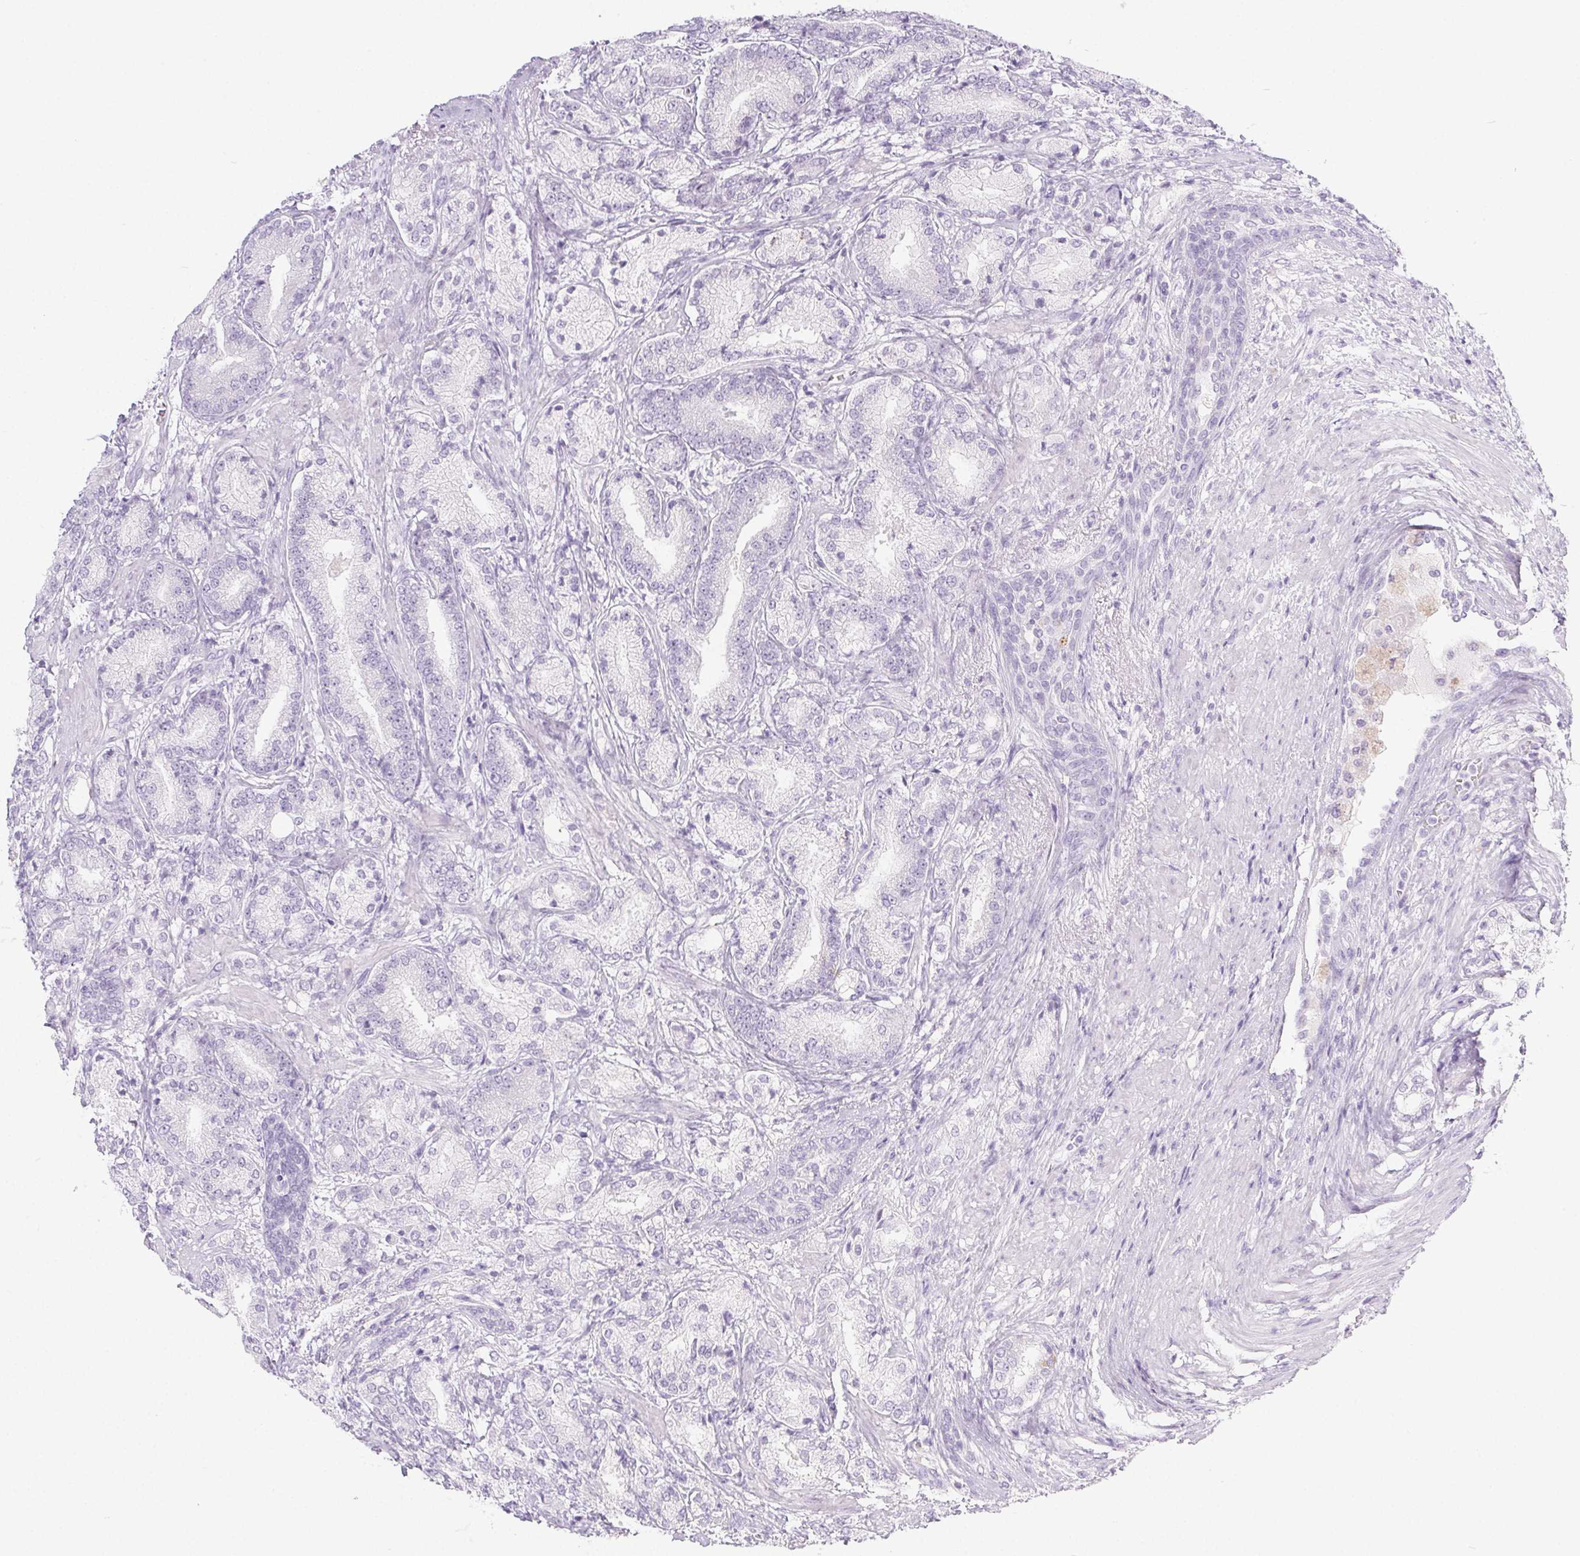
{"staining": {"intensity": "negative", "quantity": "none", "location": "none"}, "tissue": "prostate cancer", "cell_type": "Tumor cells", "image_type": "cancer", "snomed": [{"axis": "morphology", "description": "Adenocarcinoma, High grade"}, {"axis": "topography", "description": "Prostate and seminal vesicle, NOS"}], "caption": "Tumor cells show no significant staining in prostate high-grade adenocarcinoma.", "gene": "PI3", "patient": {"sex": "male", "age": 61}}